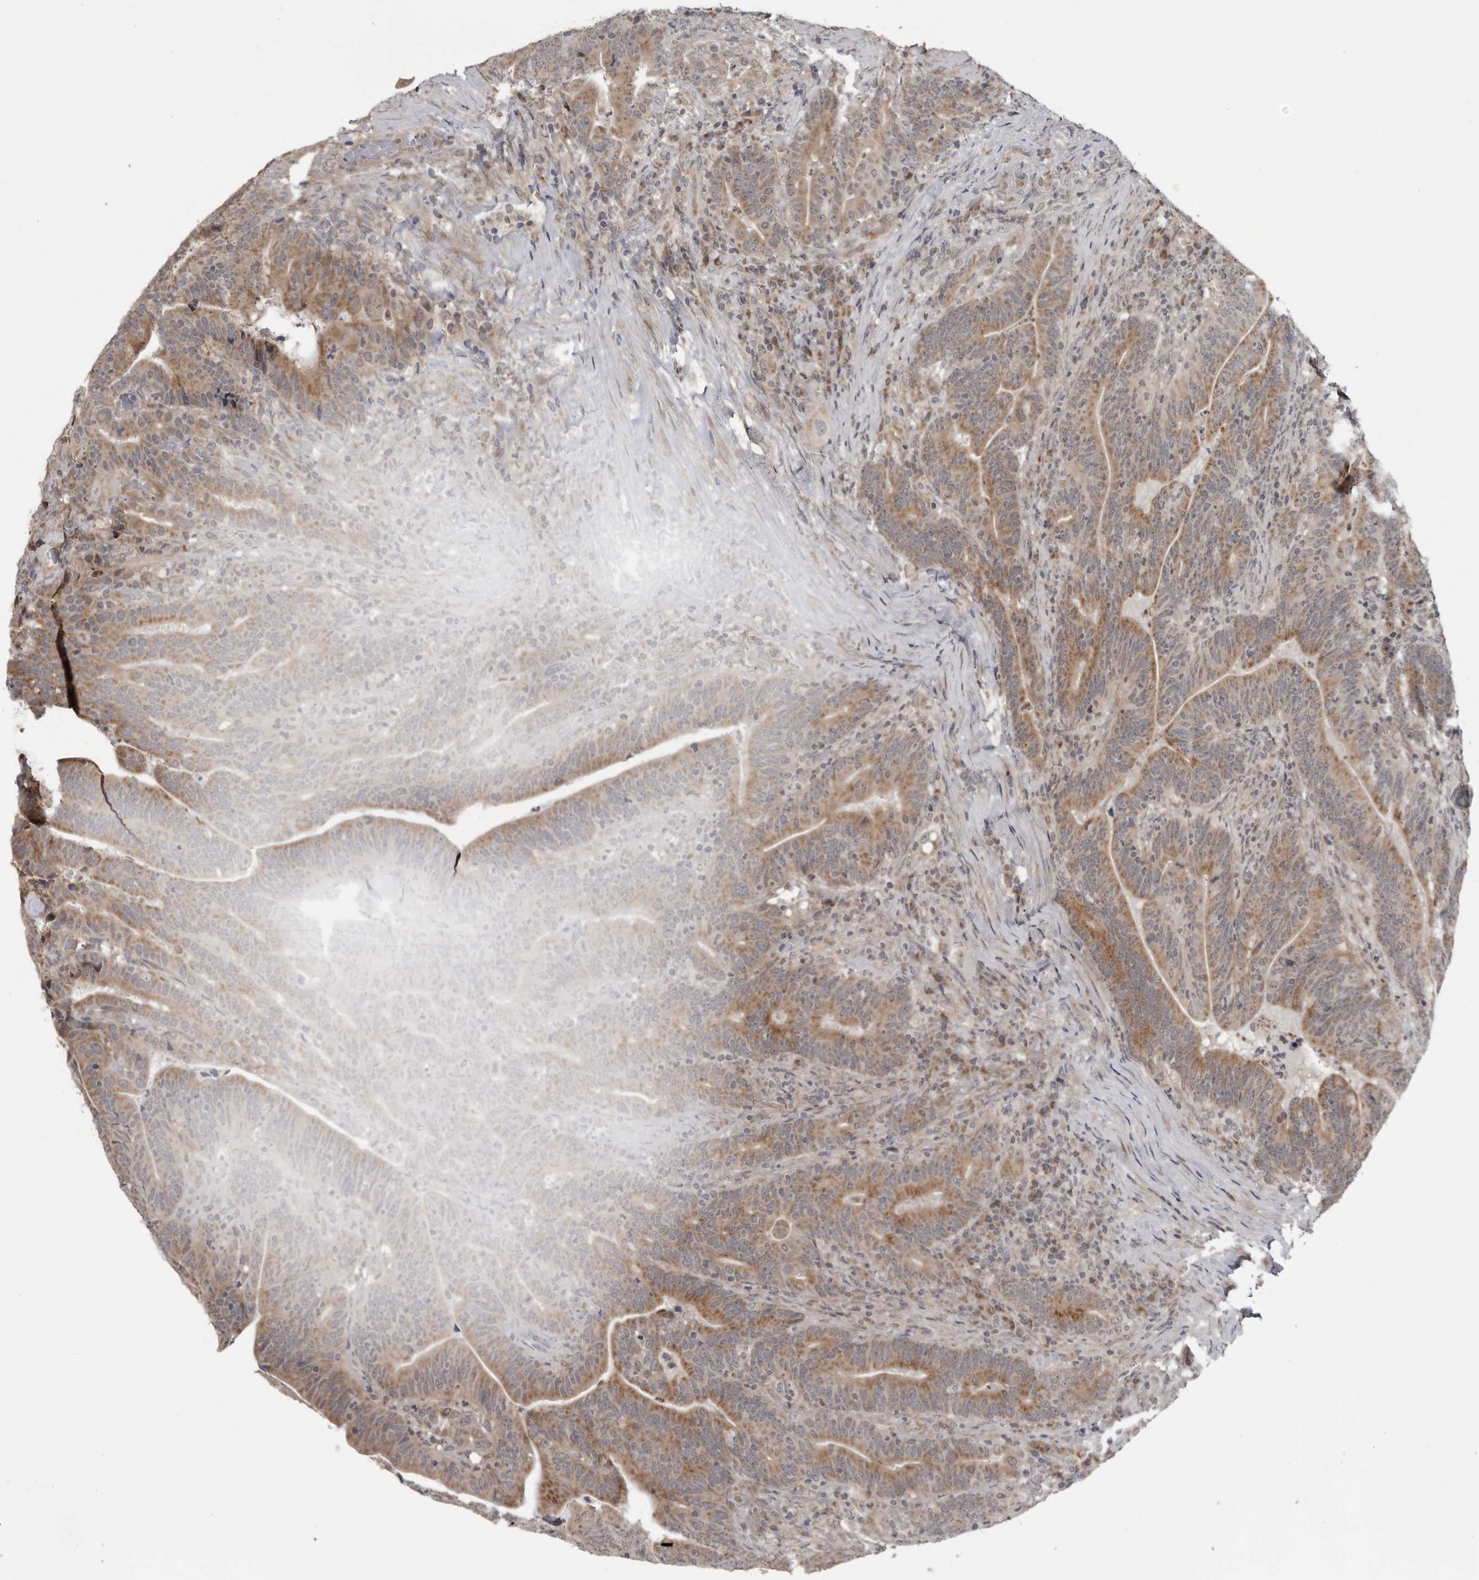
{"staining": {"intensity": "moderate", "quantity": ">75%", "location": "cytoplasmic/membranous"}, "tissue": "colorectal cancer", "cell_type": "Tumor cells", "image_type": "cancer", "snomed": [{"axis": "morphology", "description": "Adenocarcinoma, NOS"}, {"axis": "topography", "description": "Colon"}], "caption": "Colorectal adenocarcinoma was stained to show a protein in brown. There is medium levels of moderate cytoplasmic/membranous staining in approximately >75% of tumor cells.", "gene": "FAAP100", "patient": {"sex": "female", "age": 66}}